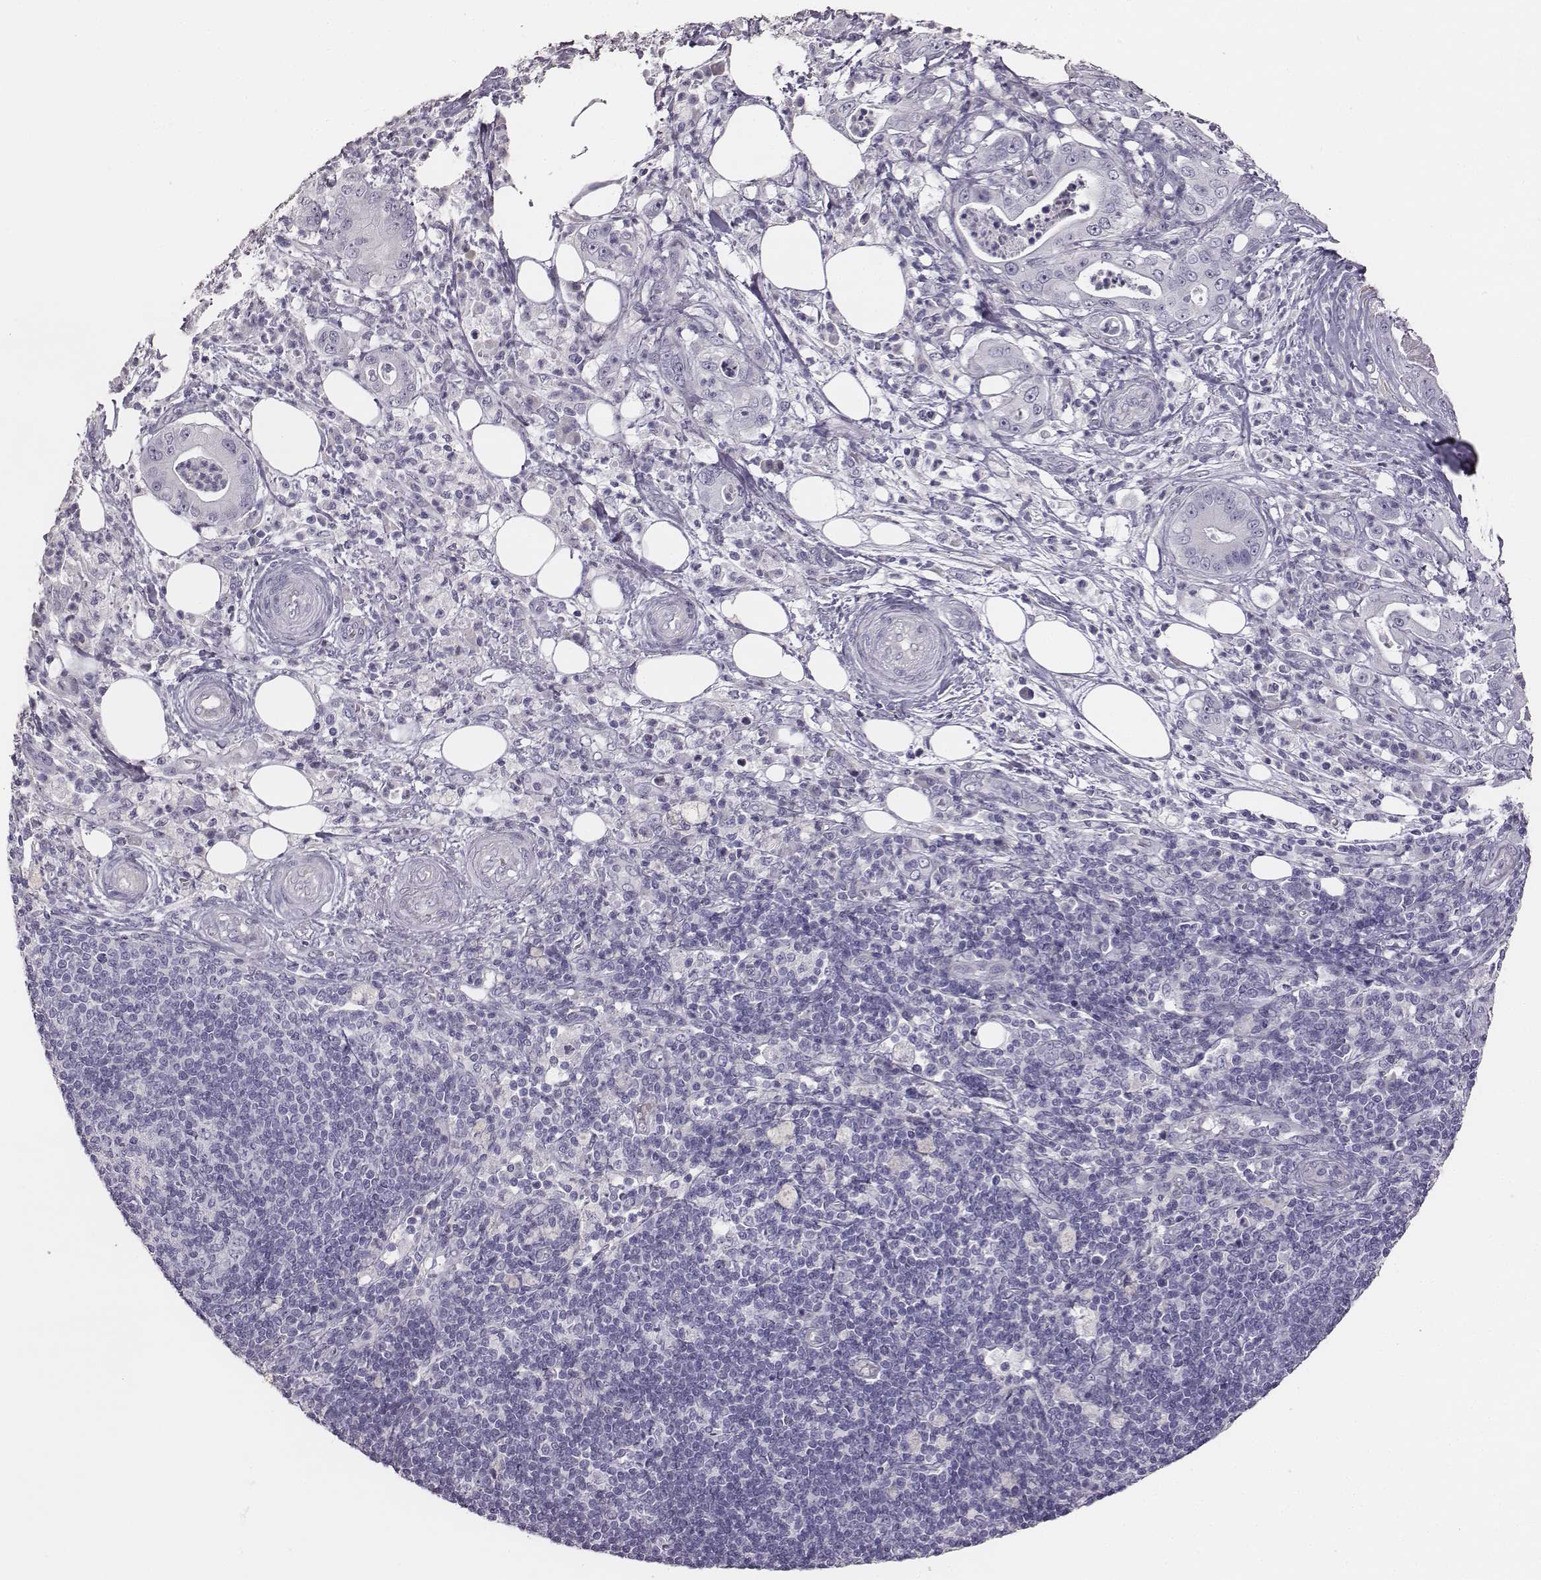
{"staining": {"intensity": "negative", "quantity": "none", "location": "none"}, "tissue": "pancreatic cancer", "cell_type": "Tumor cells", "image_type": "cancer", "snomed": [{"axis": "morphology", "description": "Adenocarcinoma, NOS"}, {"axis": "topography", "description": "Pancreas"}], "caption": "Tumor cells are negative for brown protein staining in pancreatic cancer (adenocarcinoma).", "gene": "GUCA1A", "patient": {"sex": "male", "age": 71}}